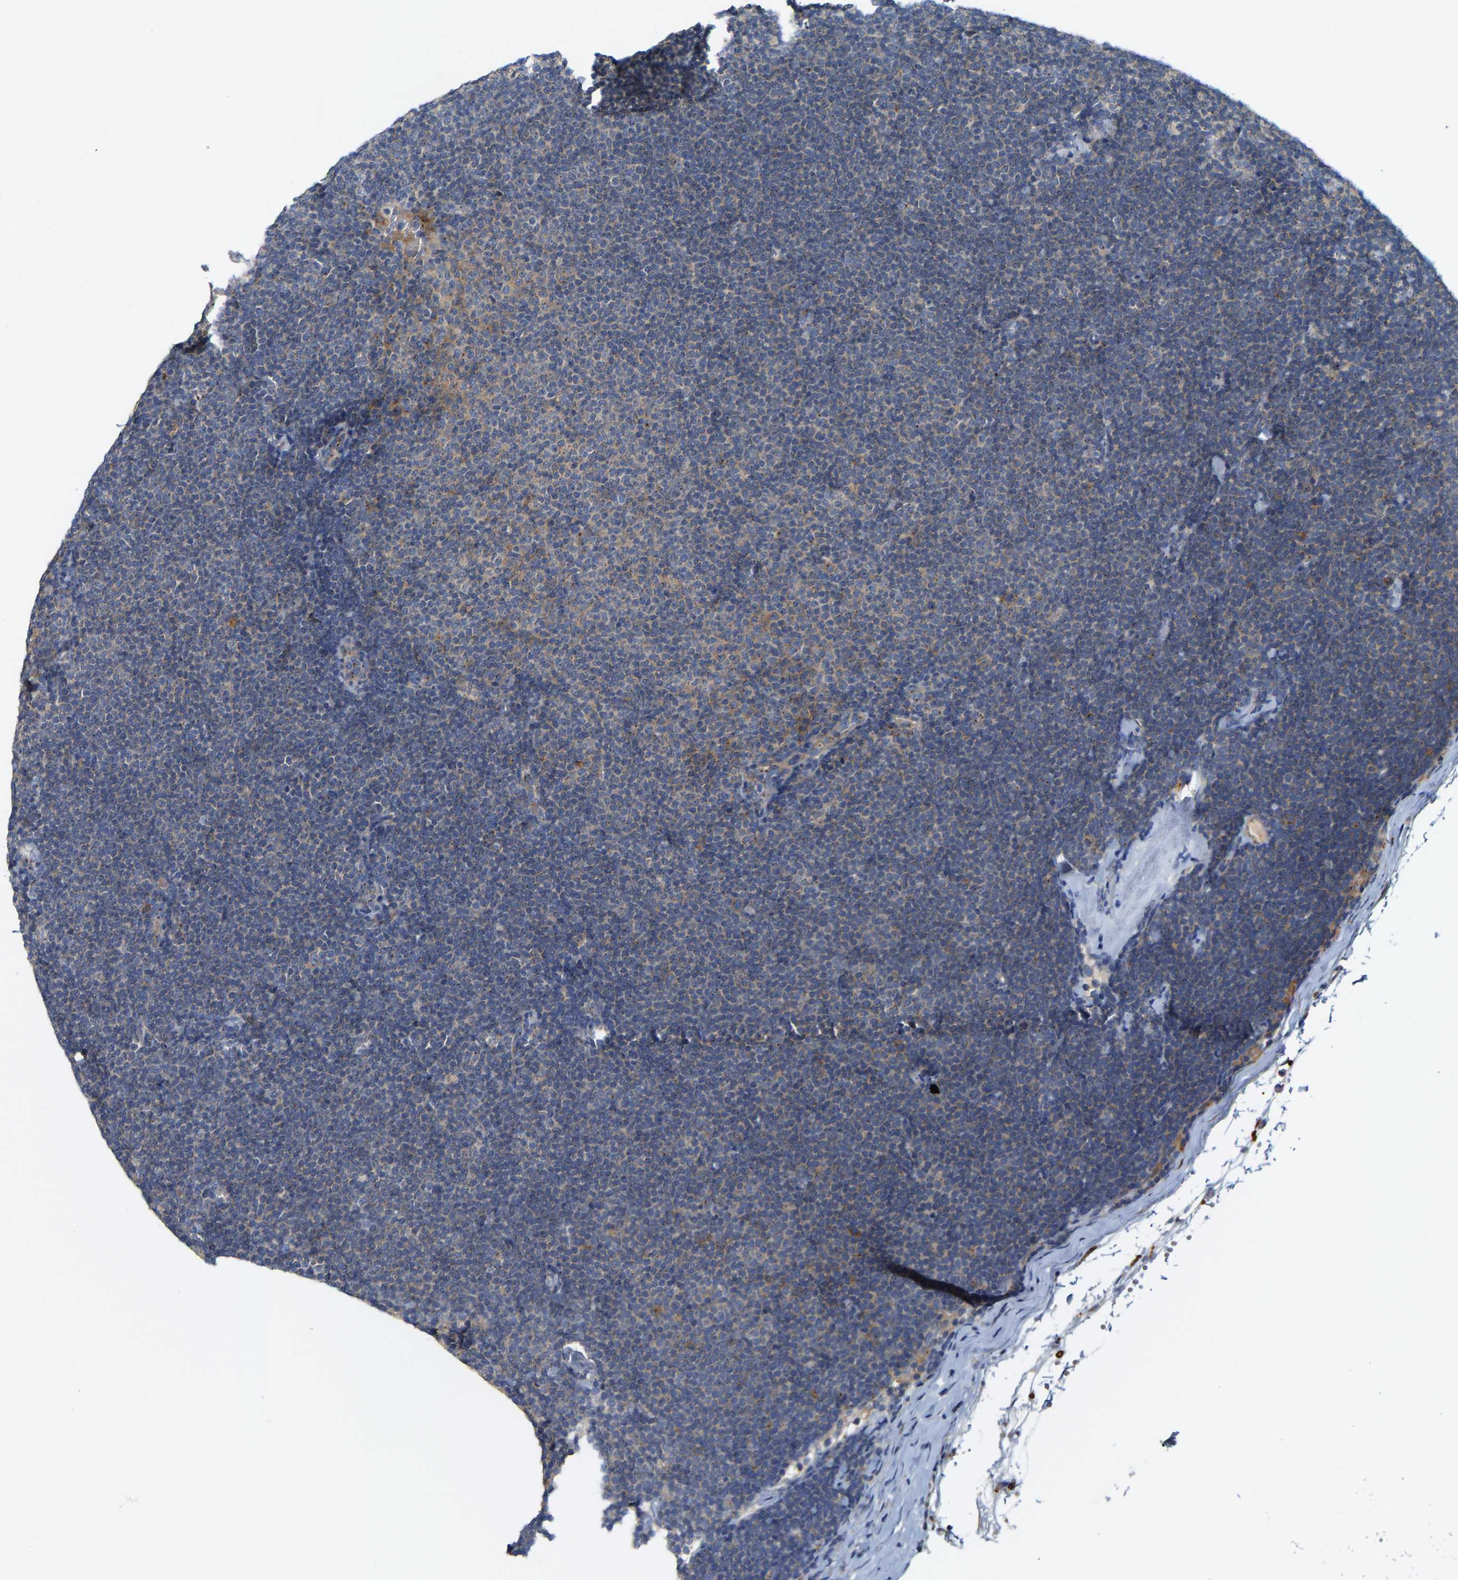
{"staining": {"intensity": "weak", "quantity": "<25%", "location": "cytoplasmic/membranous"}, "tissue": "lymphoma", "cell_type": "Tumor cells", "image_type": "cancer", "snomed": [{"axis": "morphology", "description": "Malignant lymphoma, non-Hodgkin's type, Low grade"}, {"axis": "topography", "description": "Lymph node"}], "caption": "This is an immunohistochemistry (IHC) micrograph of lymphoma. There is no expression in tumor cells.", "gene": "PCNT", "patient": {"sex": "female", "age": 53}}